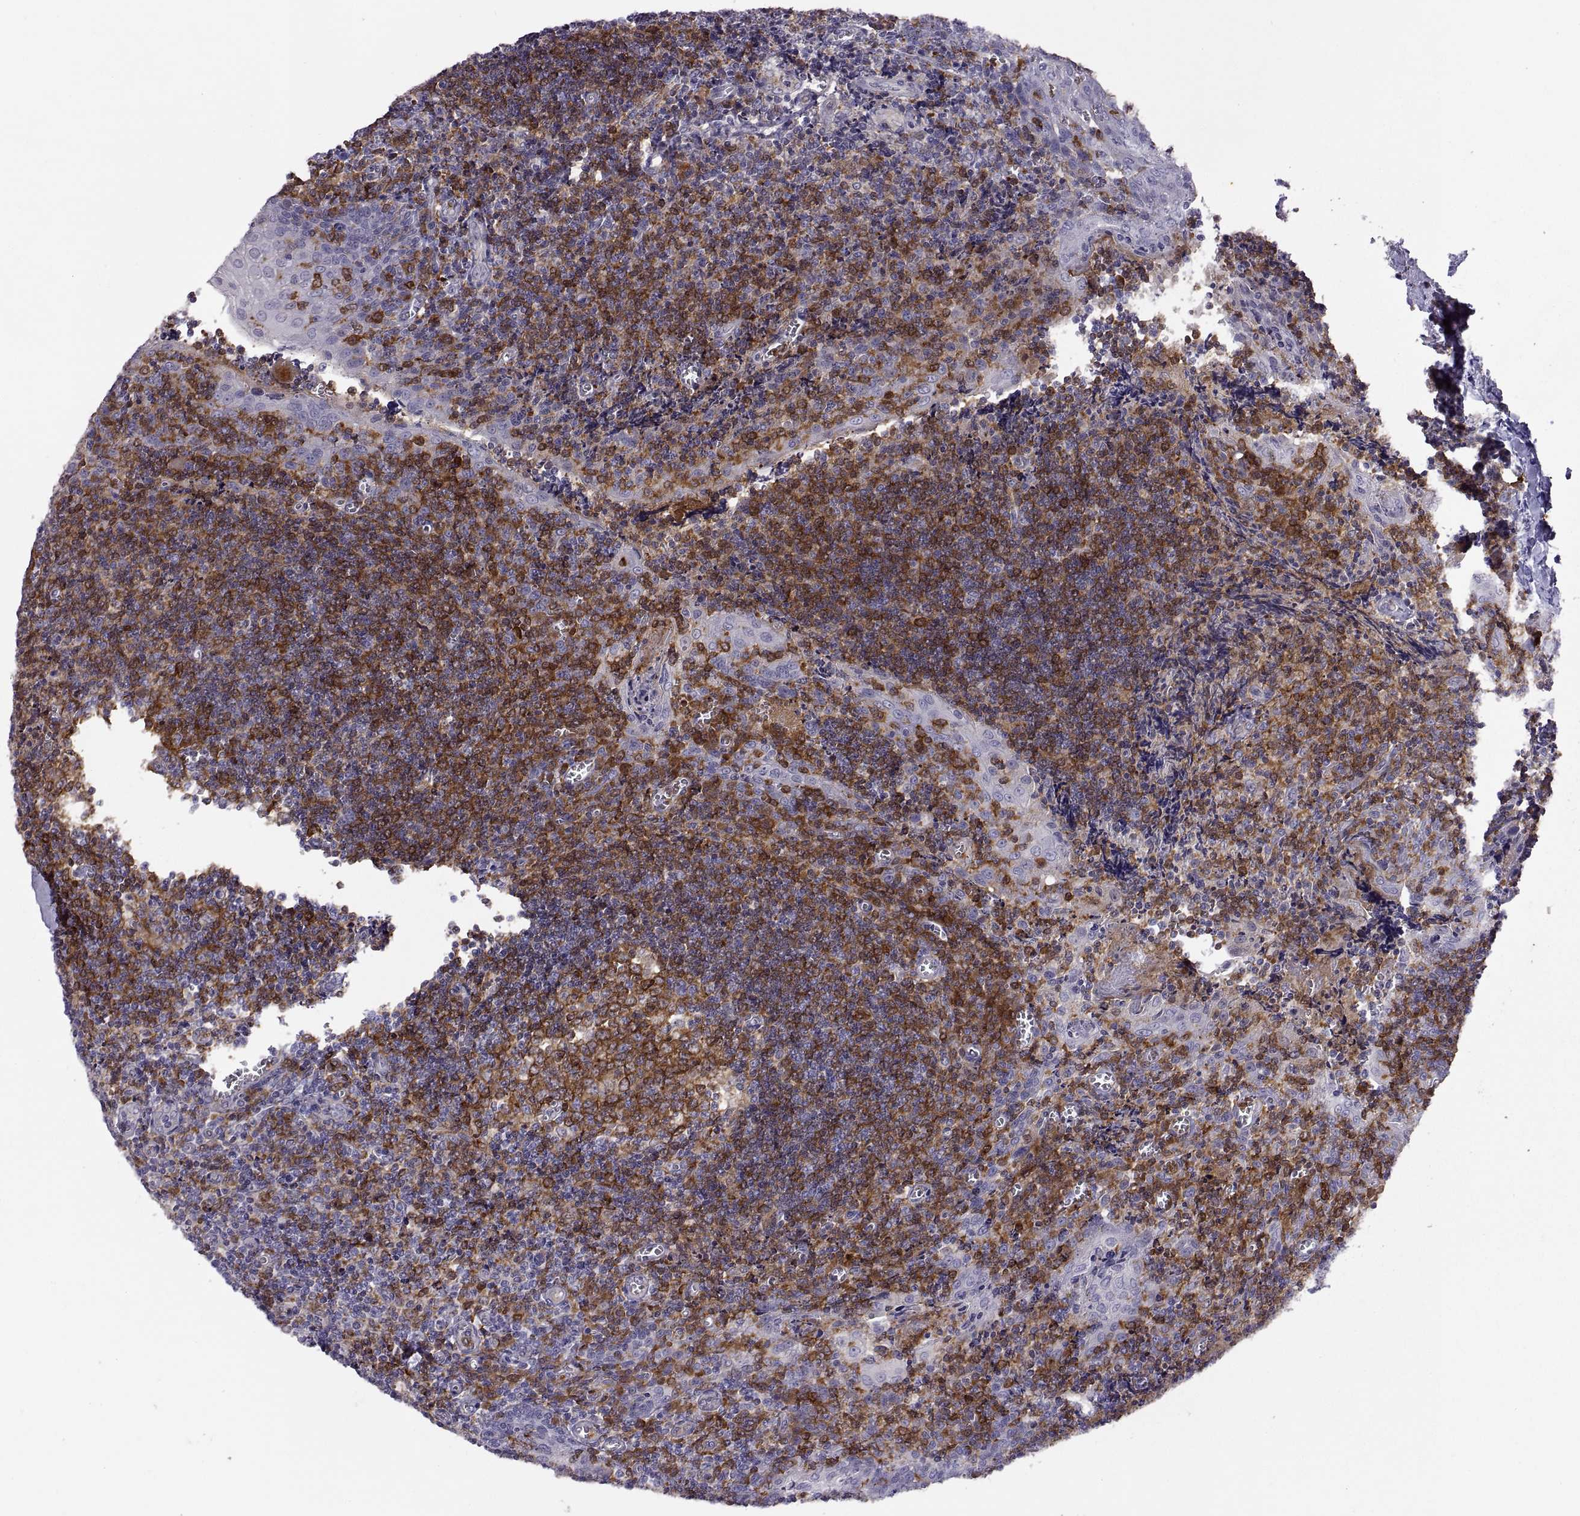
{"staining": {"intensity": "strong", "quantity": ">75%", "location": "cytoplasmic/membranous"}, "tissue": "tonsil", "cell_type": "Germinal center cells", "image_type": "normal", "snomed": [{"axis": "morphology", "description": "Normal tissue, NOS"}, {"axis": "morphology", "description": "Inflammation, NOS"}, {"axis": "topography", "description": "Tonsil"}], "caption": "Immunohistochemistry of benign tonsil exhibits high levels of strong cytoplasmic/membranous positivity in approximately >75% of germinal center cells.", "gene": "DOK3", "patient": {"sex": "female", "age": 31}}